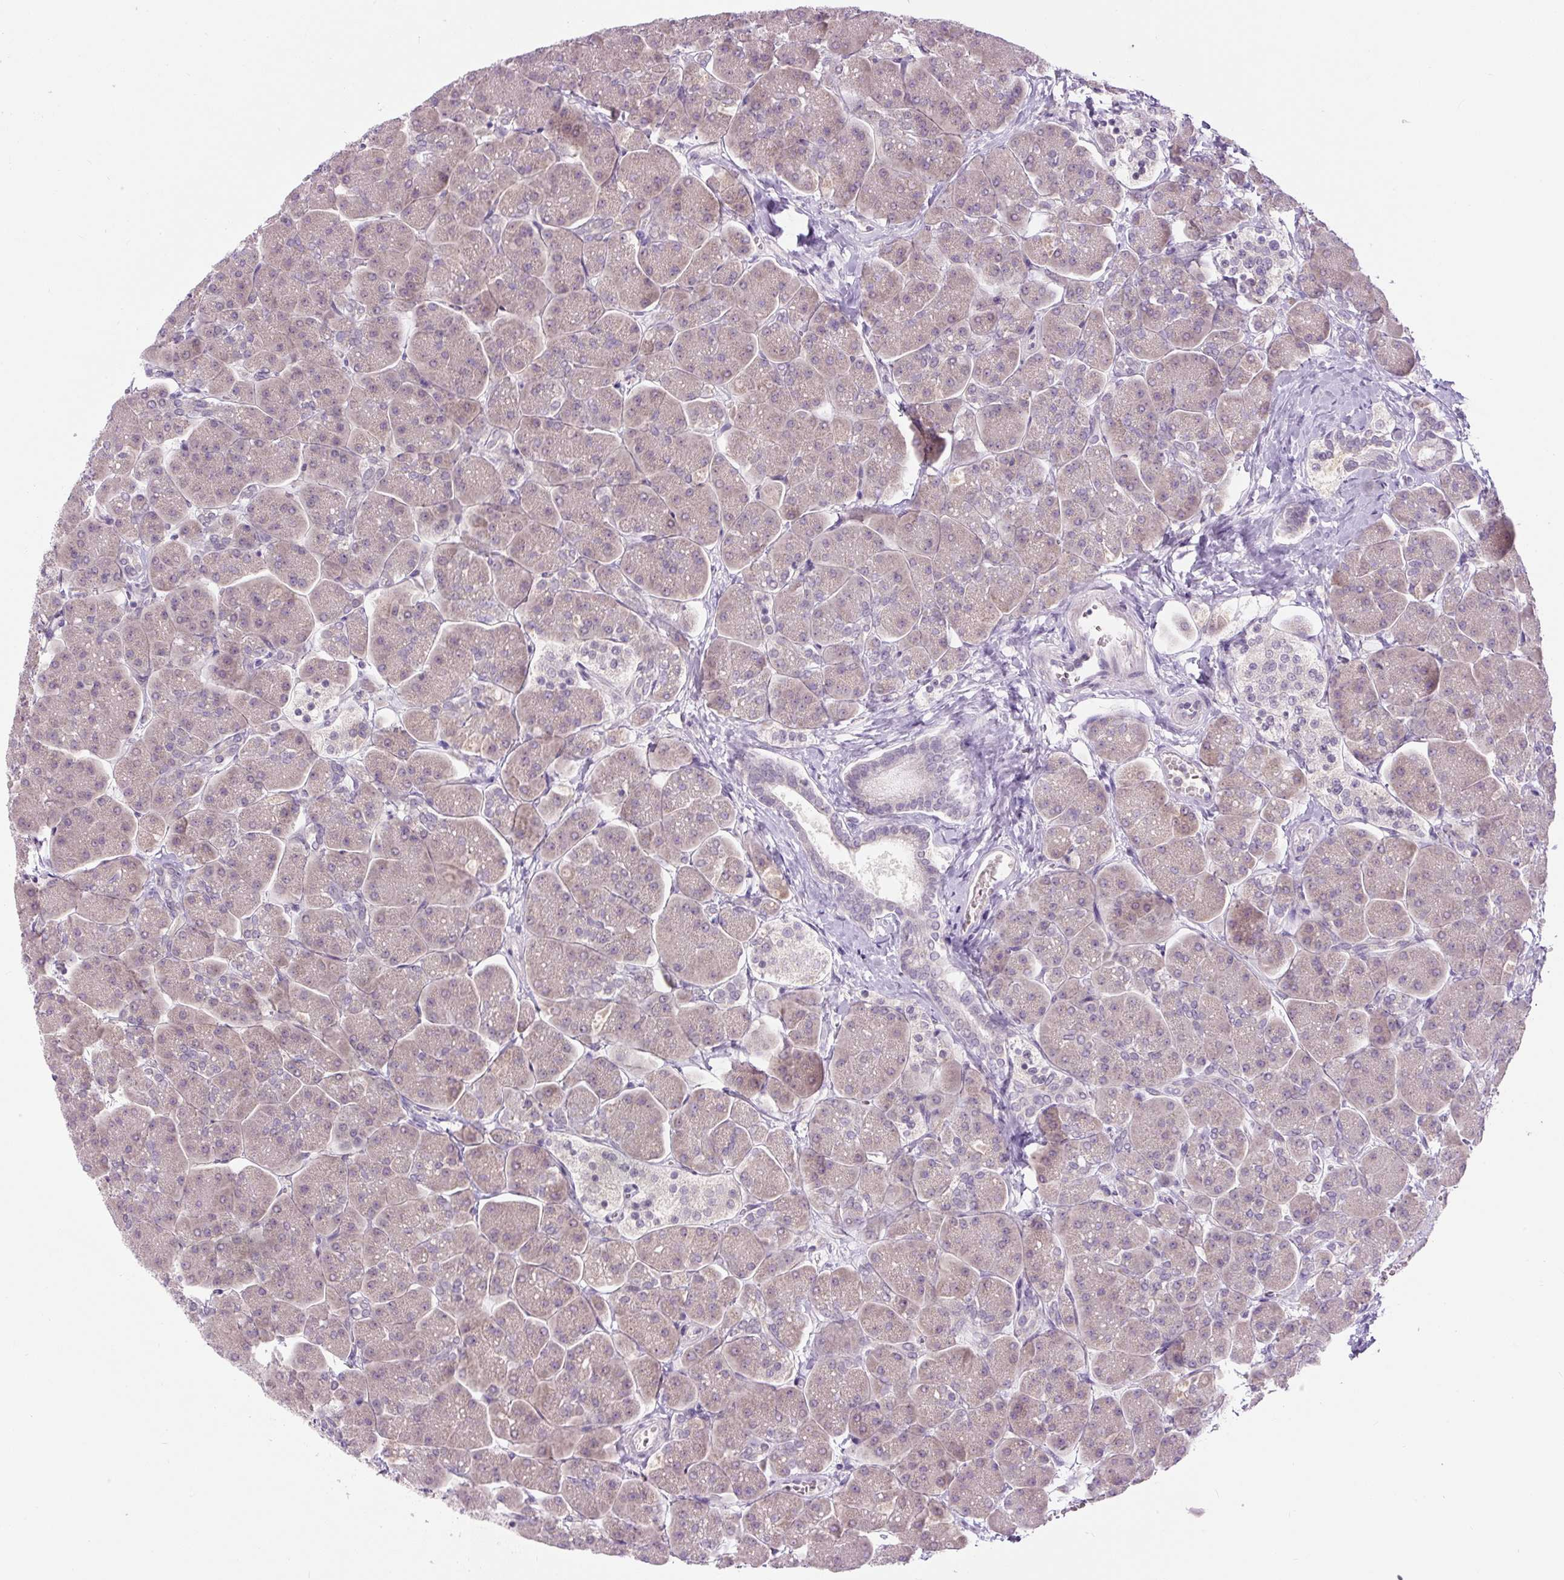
{"staining": {"intensity": "weak", "quantity": "25%-75%", "location": "cytoplasmic/membranous"}, "tissue": "pancreas", "cell_type": "Exocrine glandular cells", "image_type": "normal", "snomed": [{"axis": "morphology", "description": "Normal tissue, NOS"}, {"axis": "topography", "description": "Pancreas"}, {"axis": "topography", "description": "Peripheral nerve tissue"}], "caption": "Pancreas stained with immunohistochemistry exhibits weak cytoplasmic/membranous positivity in about 25%-75% of exocrine glandular cells. (Brightfield microscopy of DAB IHC at high magnification).", "gene": "FABP7", "patient": {"sex": "male", "age": 54}}